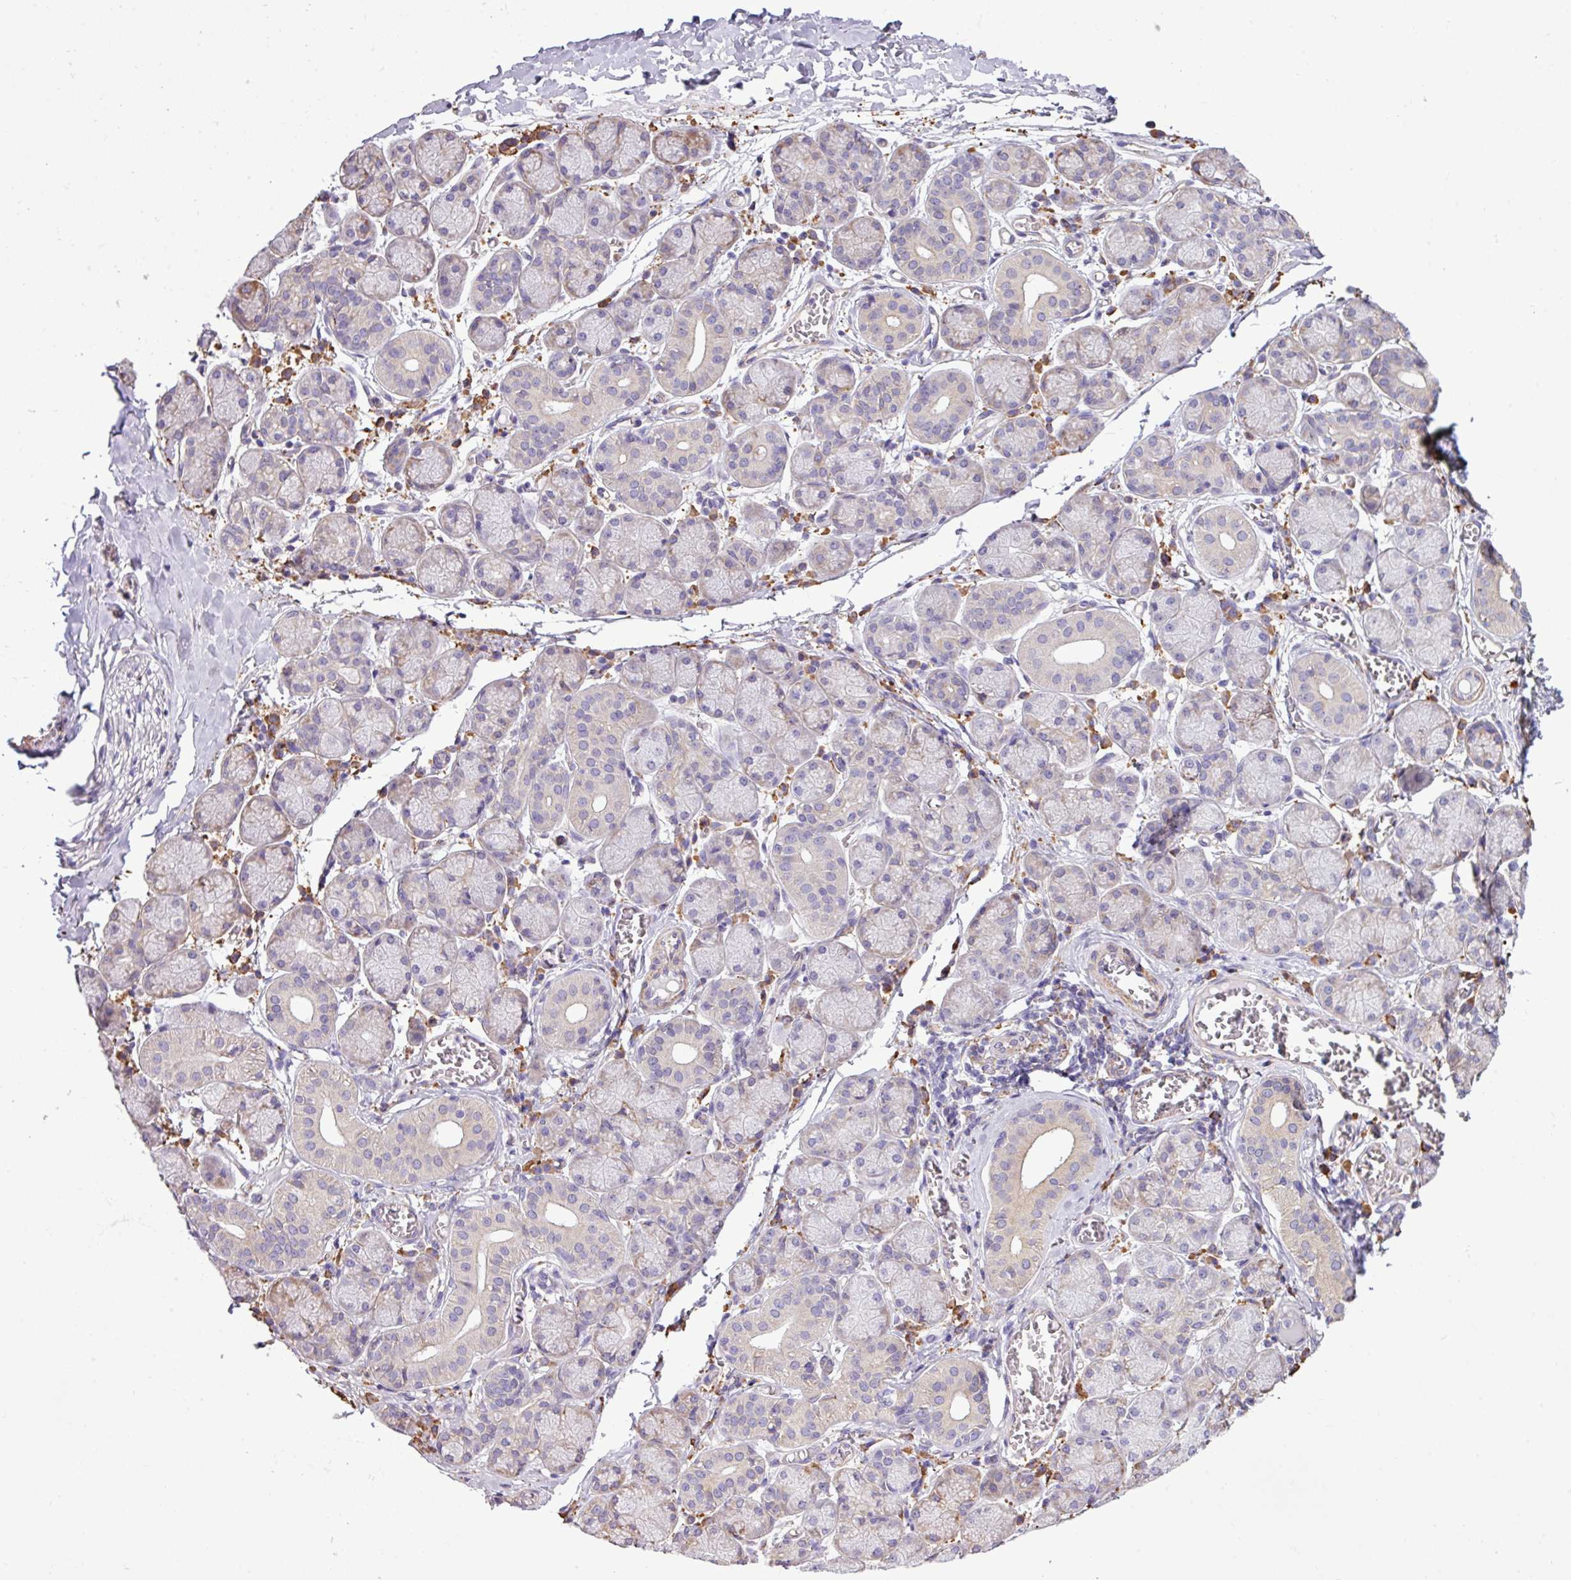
{"staining": {"intensity": "weak", "quantity": "<25%", "location": "cytoplasmic/membranous"}, "tissue": "salivary gland", "cell_type": "Glandular cells", "image_type": "normal", "snomed": [{"axis": "morphology", "description": "Normal tissue, NOS"}, {"axis": "topography", "description": "Salivary gland"}], "caption": "Immunohistochemistry micrograph of normal salivary gland stained for a protein (brown), which exhibits no staining in glandular cells. (Immunohistochemistry, brightfield microscopy, high magnification).", "gene": "ZSCAN5A", "patient": {"sex": "female", "age": 24}}